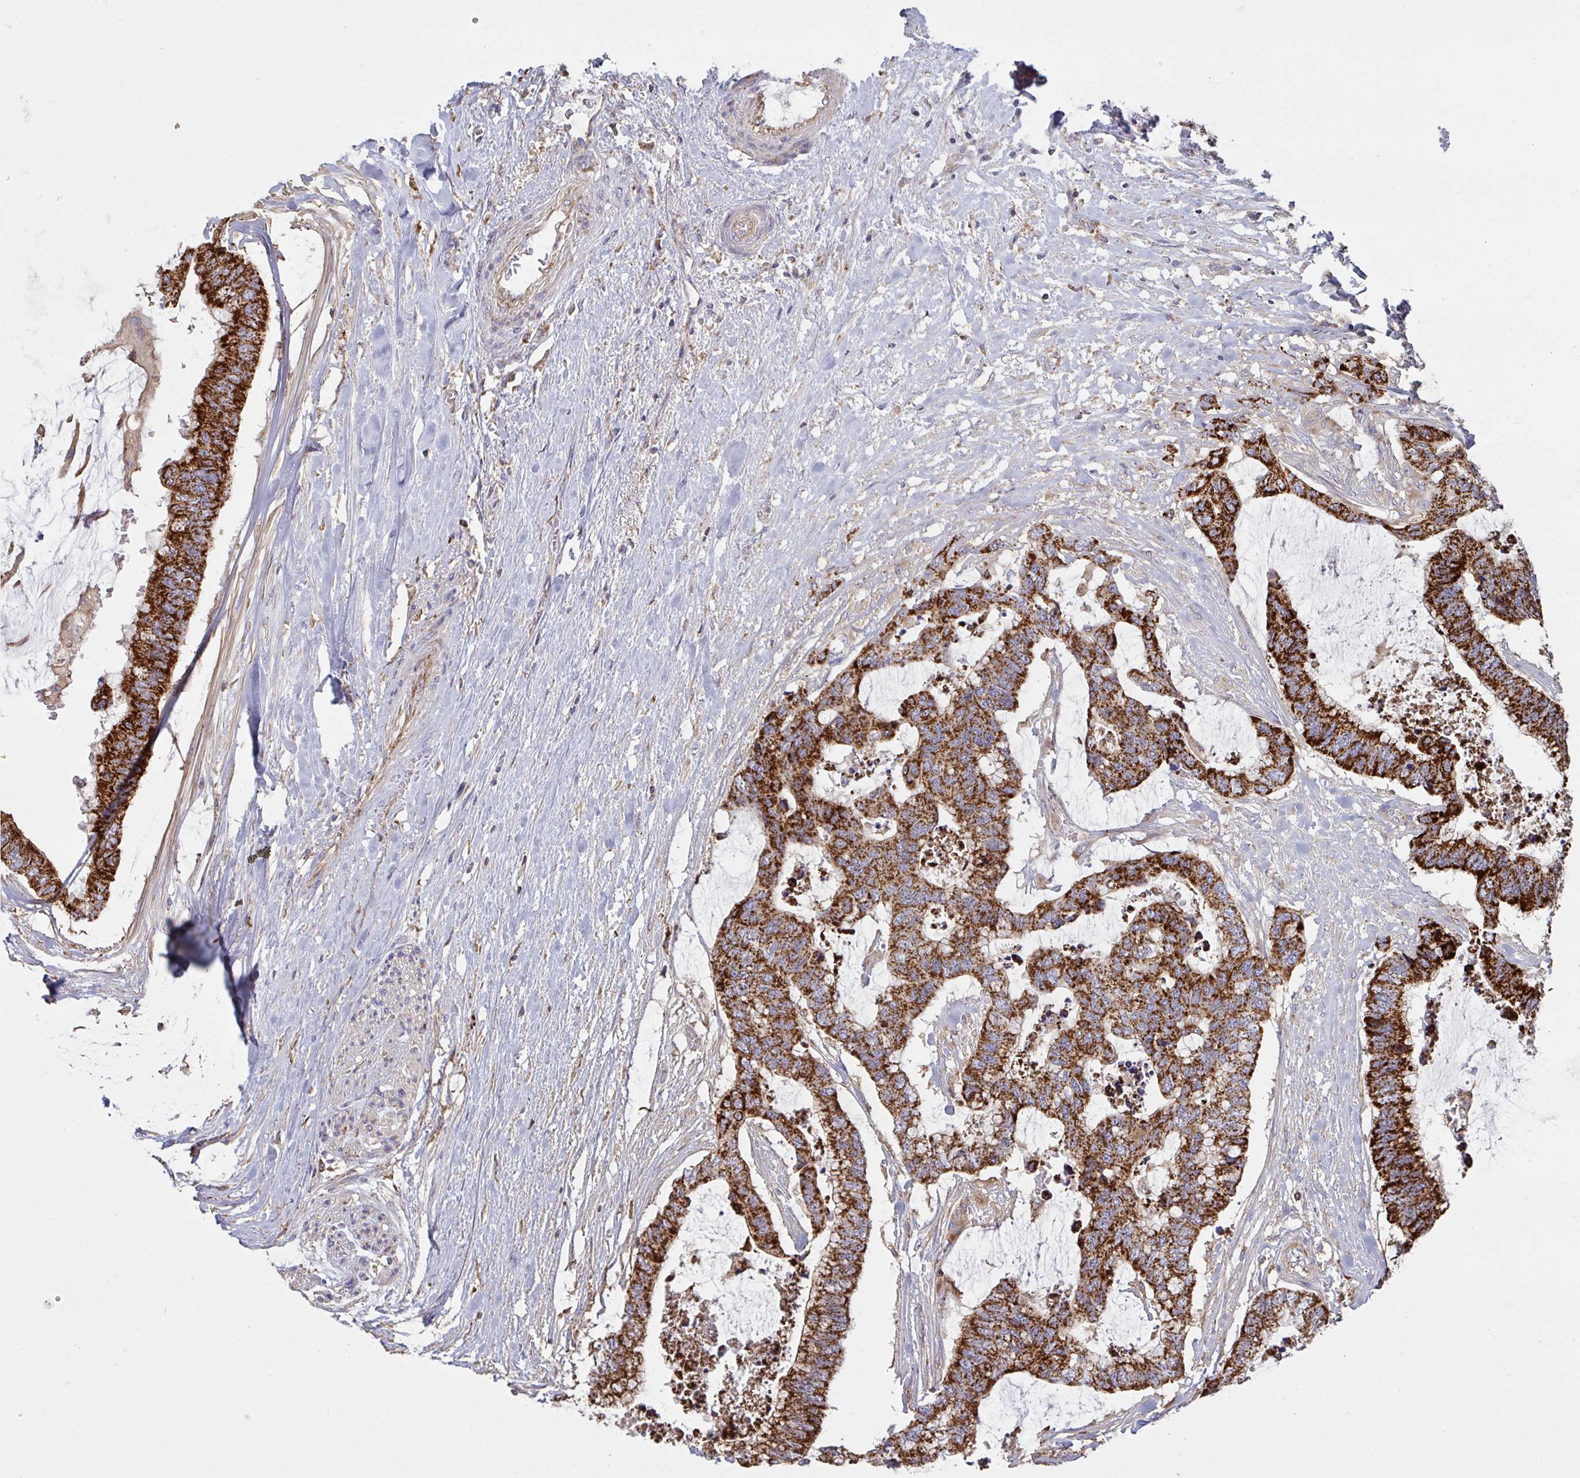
{"staining": {"intensity": "strong", "quantity": ">75%", "location": "cytoplasmic/membranous"}, "tissue": "colorectal cancer", "cell_type": "Tumor cells", "image_type": "cancer", "snomed": [{"axis": "morphology", "description": "Adenocarcinoma, NOS"}, {"axis": "topography", "description": "Rectum"}], "caption": "Tumor cells exhibit strong cytoplasmic/membranous expression in approximately >75% of cells in colorectal cancer. The staining was performed using DAB (3,3'-diaminobenzidine), with brown indicating positive protein expression. Nuclei are stained blue with hematoxylin.", "gene": "MICOS10", "patient": {"sex": "female", "age": 59}}